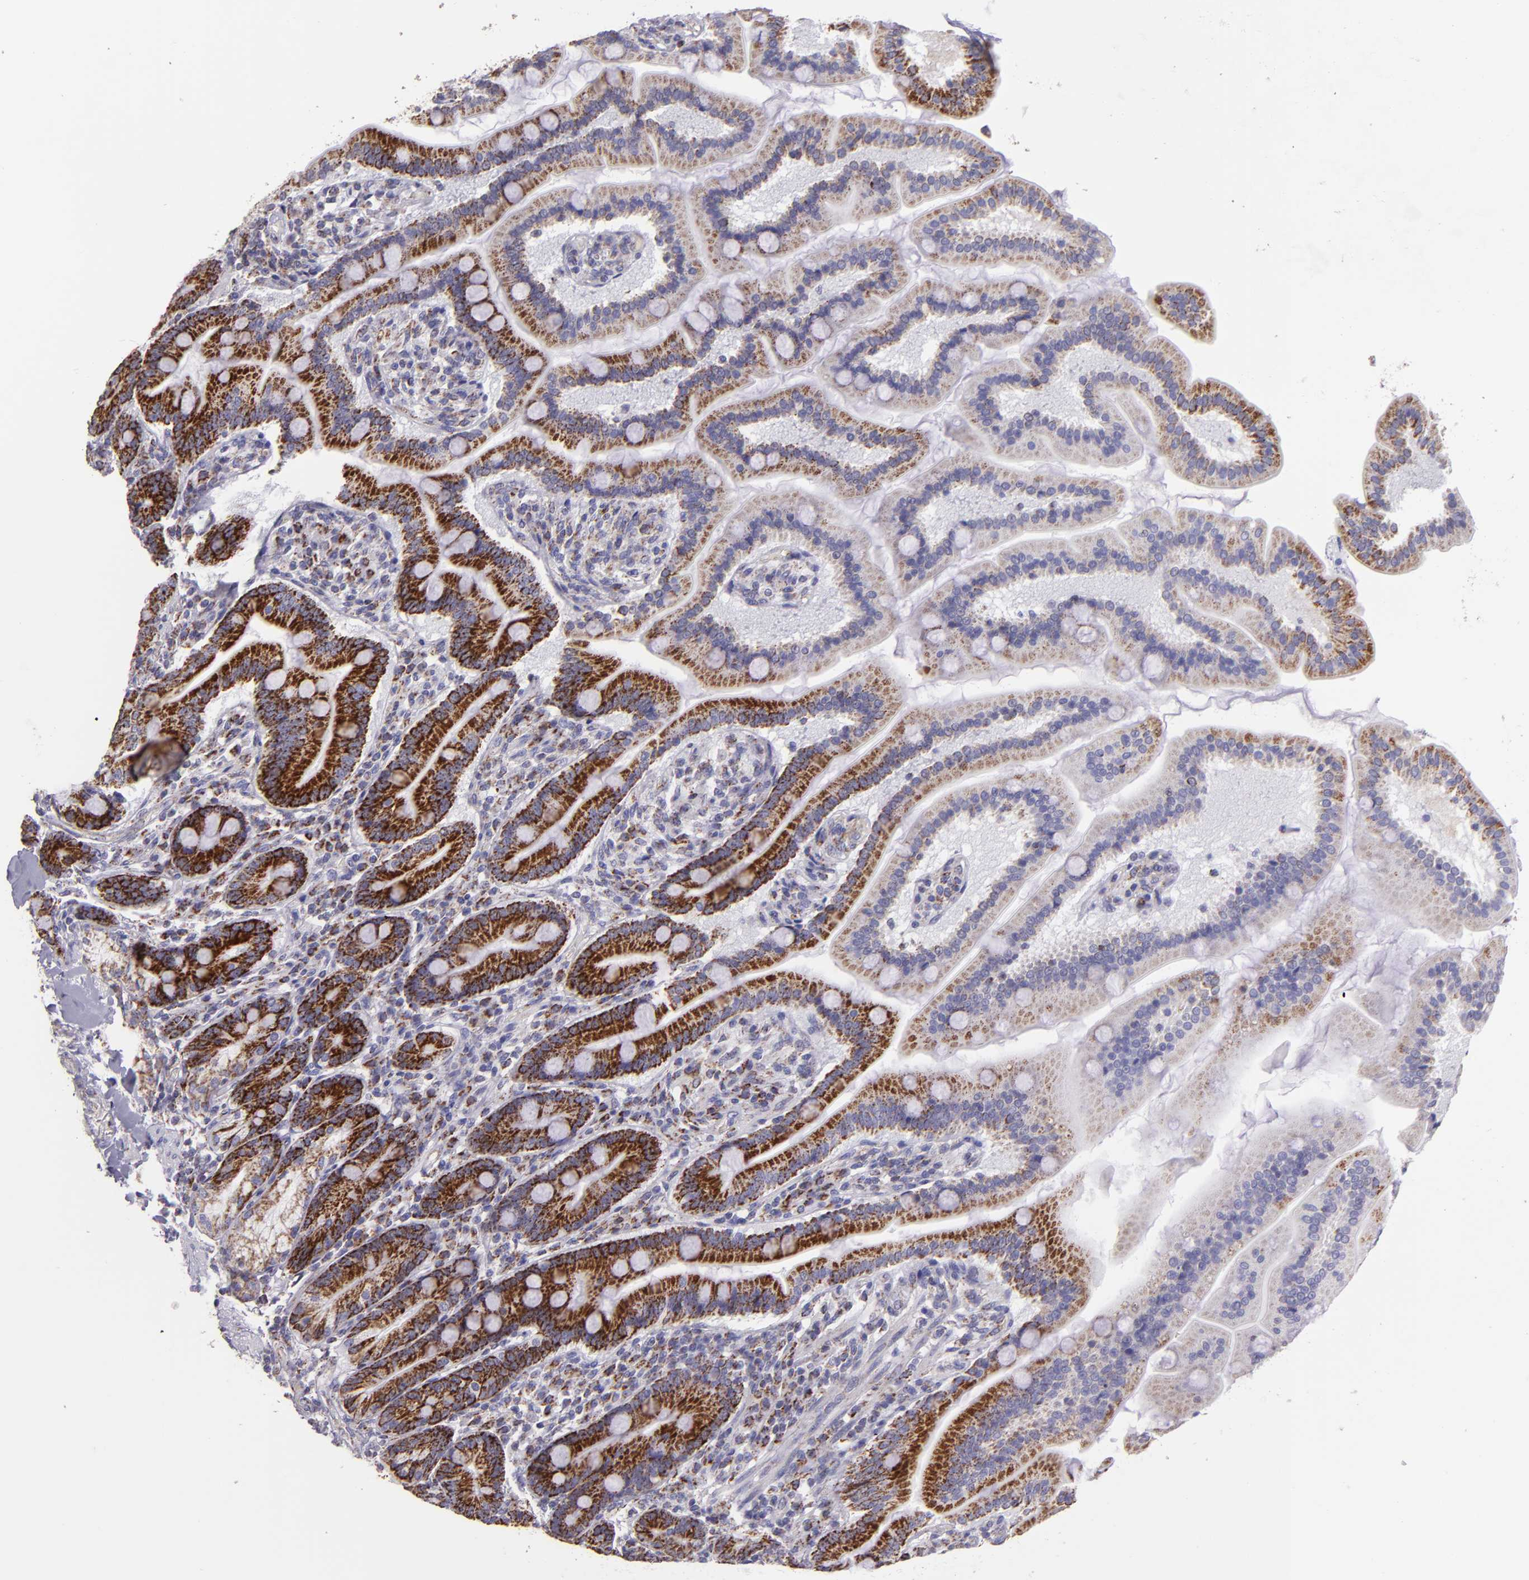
{"staining": {"intensity": "strong", "quantity": ">75%", "location": "cytoplasmic/membranous"}, "tissue": "duodenum", "cell_type": "Glandular cells", "image_type": "normal", "snomed": [{"axis": "morphology", "description": "Normal tissue, NOS"}, {"axis": "topography", "description": "Duodenum"}], "caption": "Immunohistochemical staining of benign human duodenum demonstrates strong cytoplasmic/membranous protein staining in approximately >75% of glandular cells.", "gene": "HSPD1", "patient": {"sex": "female", "age": 64}}